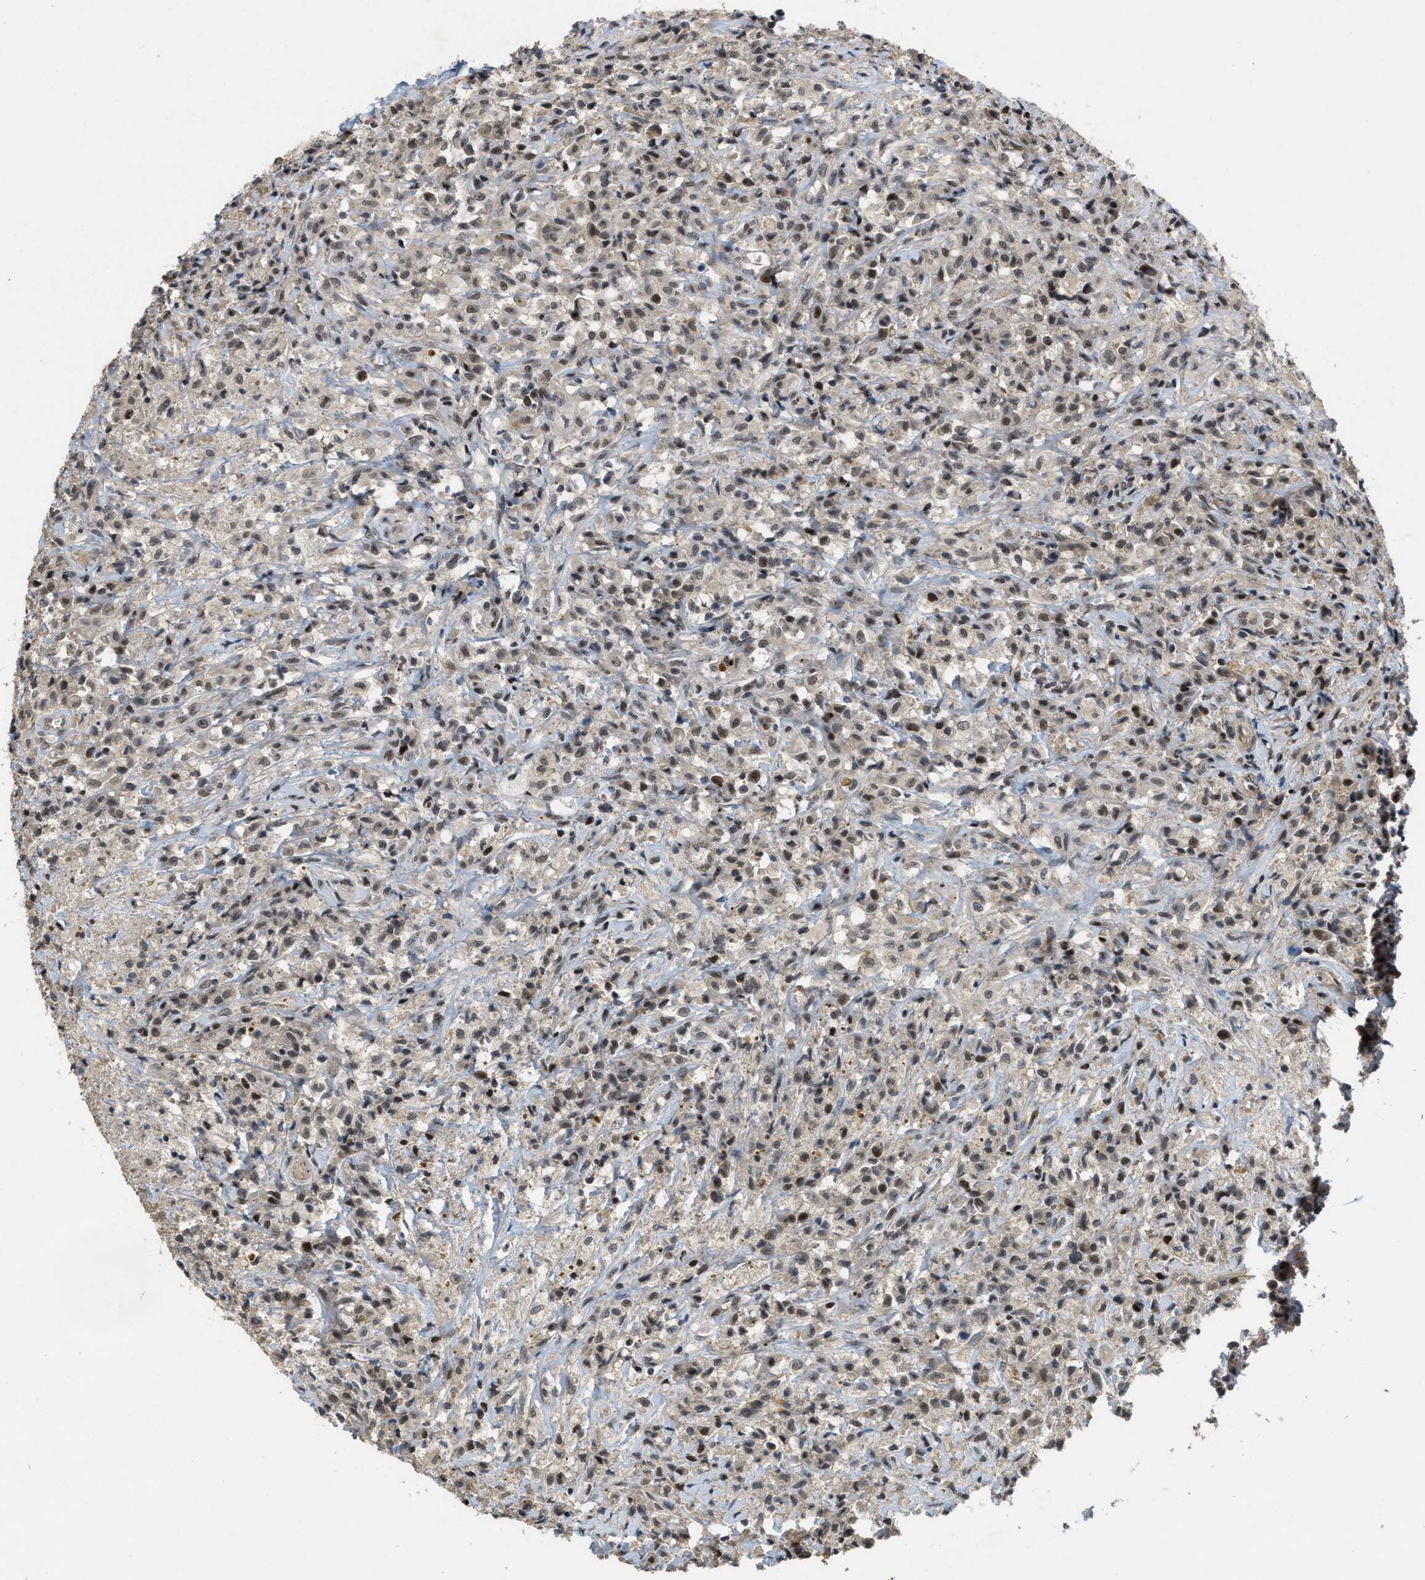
{"staining": {"intensity": "weak", "quantity": "25%-75%", "location": "nuclear"}, "tissue": "testis cancer", "cell_type": "Tumor cells", "image_type": "cancer", "snomed": [{"axis": "morphology", "description": "Carcinoma, Embryonal, NOS"}, {"axis": "topography", "description": "Testis"}], "caption": "This is a photomicrograph of immunohistochemistry (IHC) staining of testis cancer (embryonal carcinoma), which shows weak staining in the nuclear of tumor cells.", "gene": "DPF2", "patient": {"sex": "male", "age": 2}}